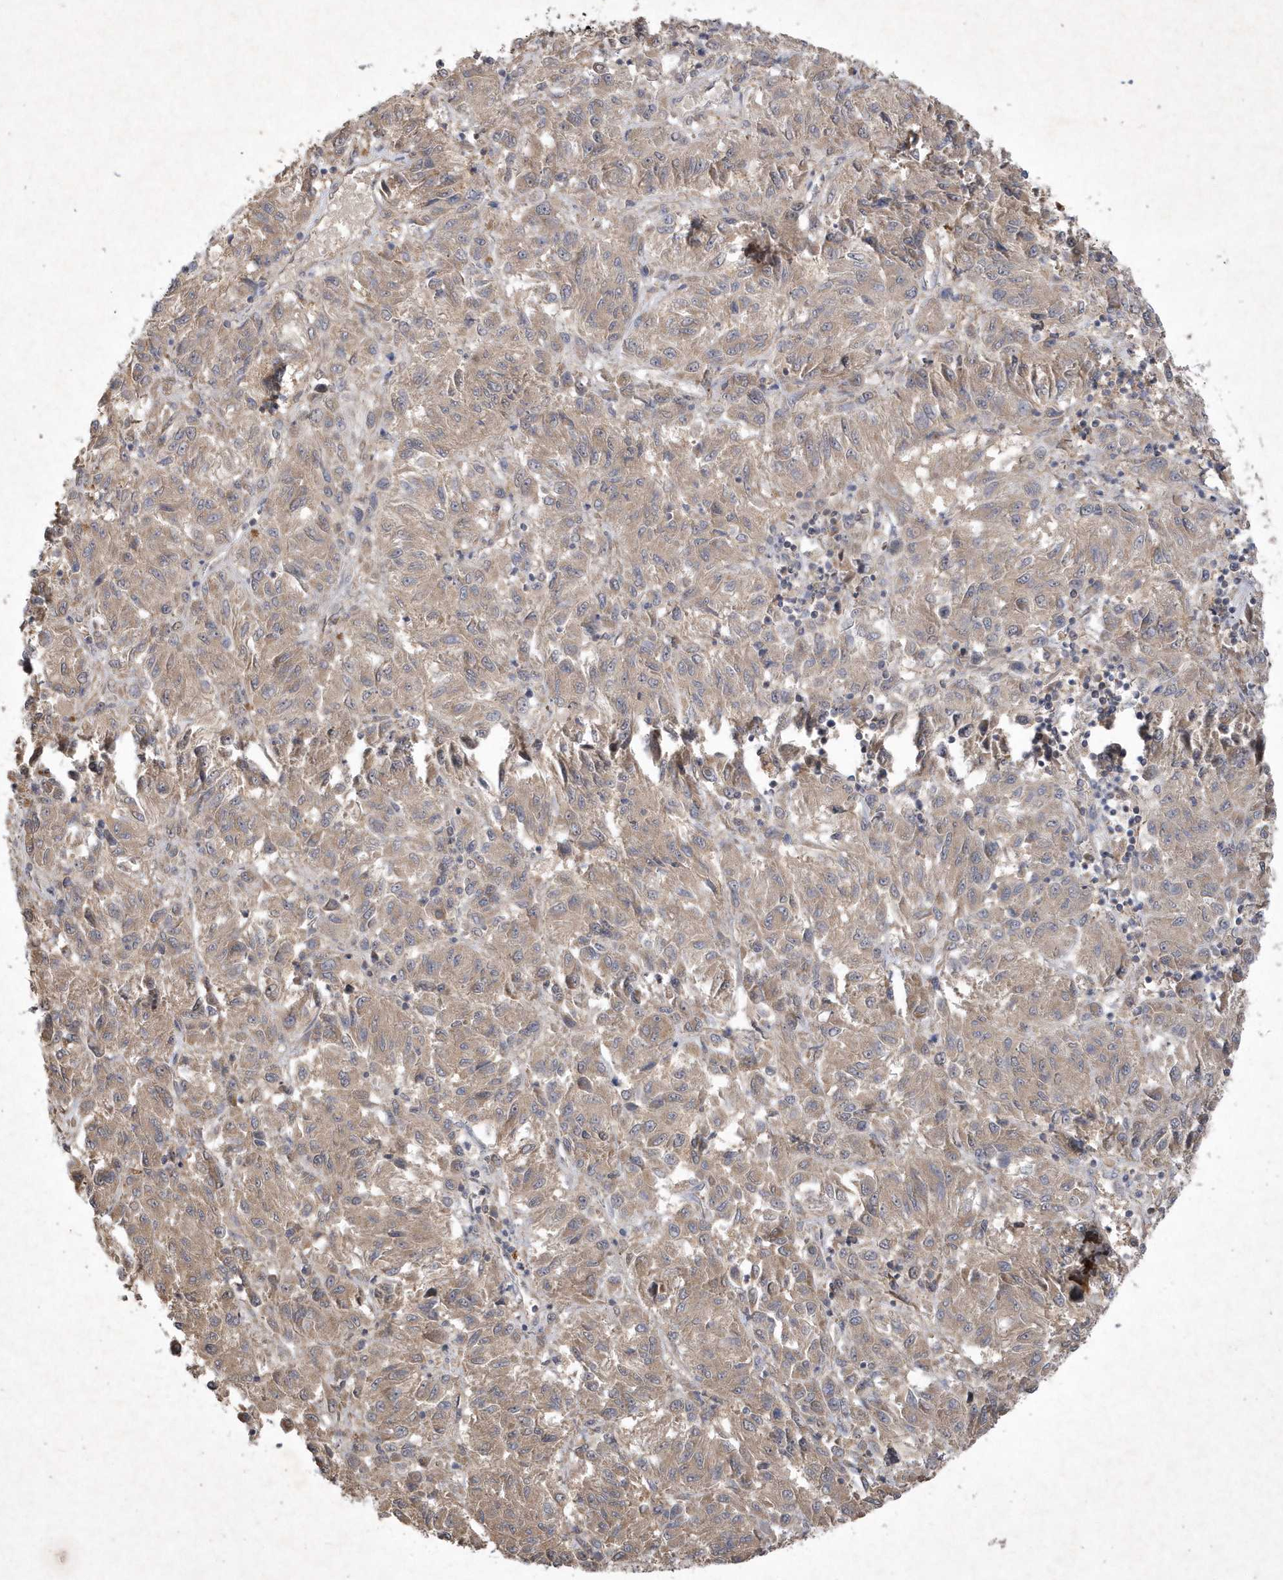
{"staining": {"intensity": "weak", "quantity": "25%-75%", "location": "cytoplasmic/membranous"}, "tissue": "melanoma", "cell_type": "Tumor cells", "image_type": "cancer", "snomed": [{"axis": "morphology", "description": "Malignant melanoma, Metastatic site"}, {"axis": "topography", "description": "Lung"}], "caption": "Melanoma was stained to show a protein in brown. There is low levels of weak cytoplasmic/membranous positivity in approximately 25%-75% of tumor cells.", "gene": "AKR7A2", "patient": {"sex": "male", "age": 64}}